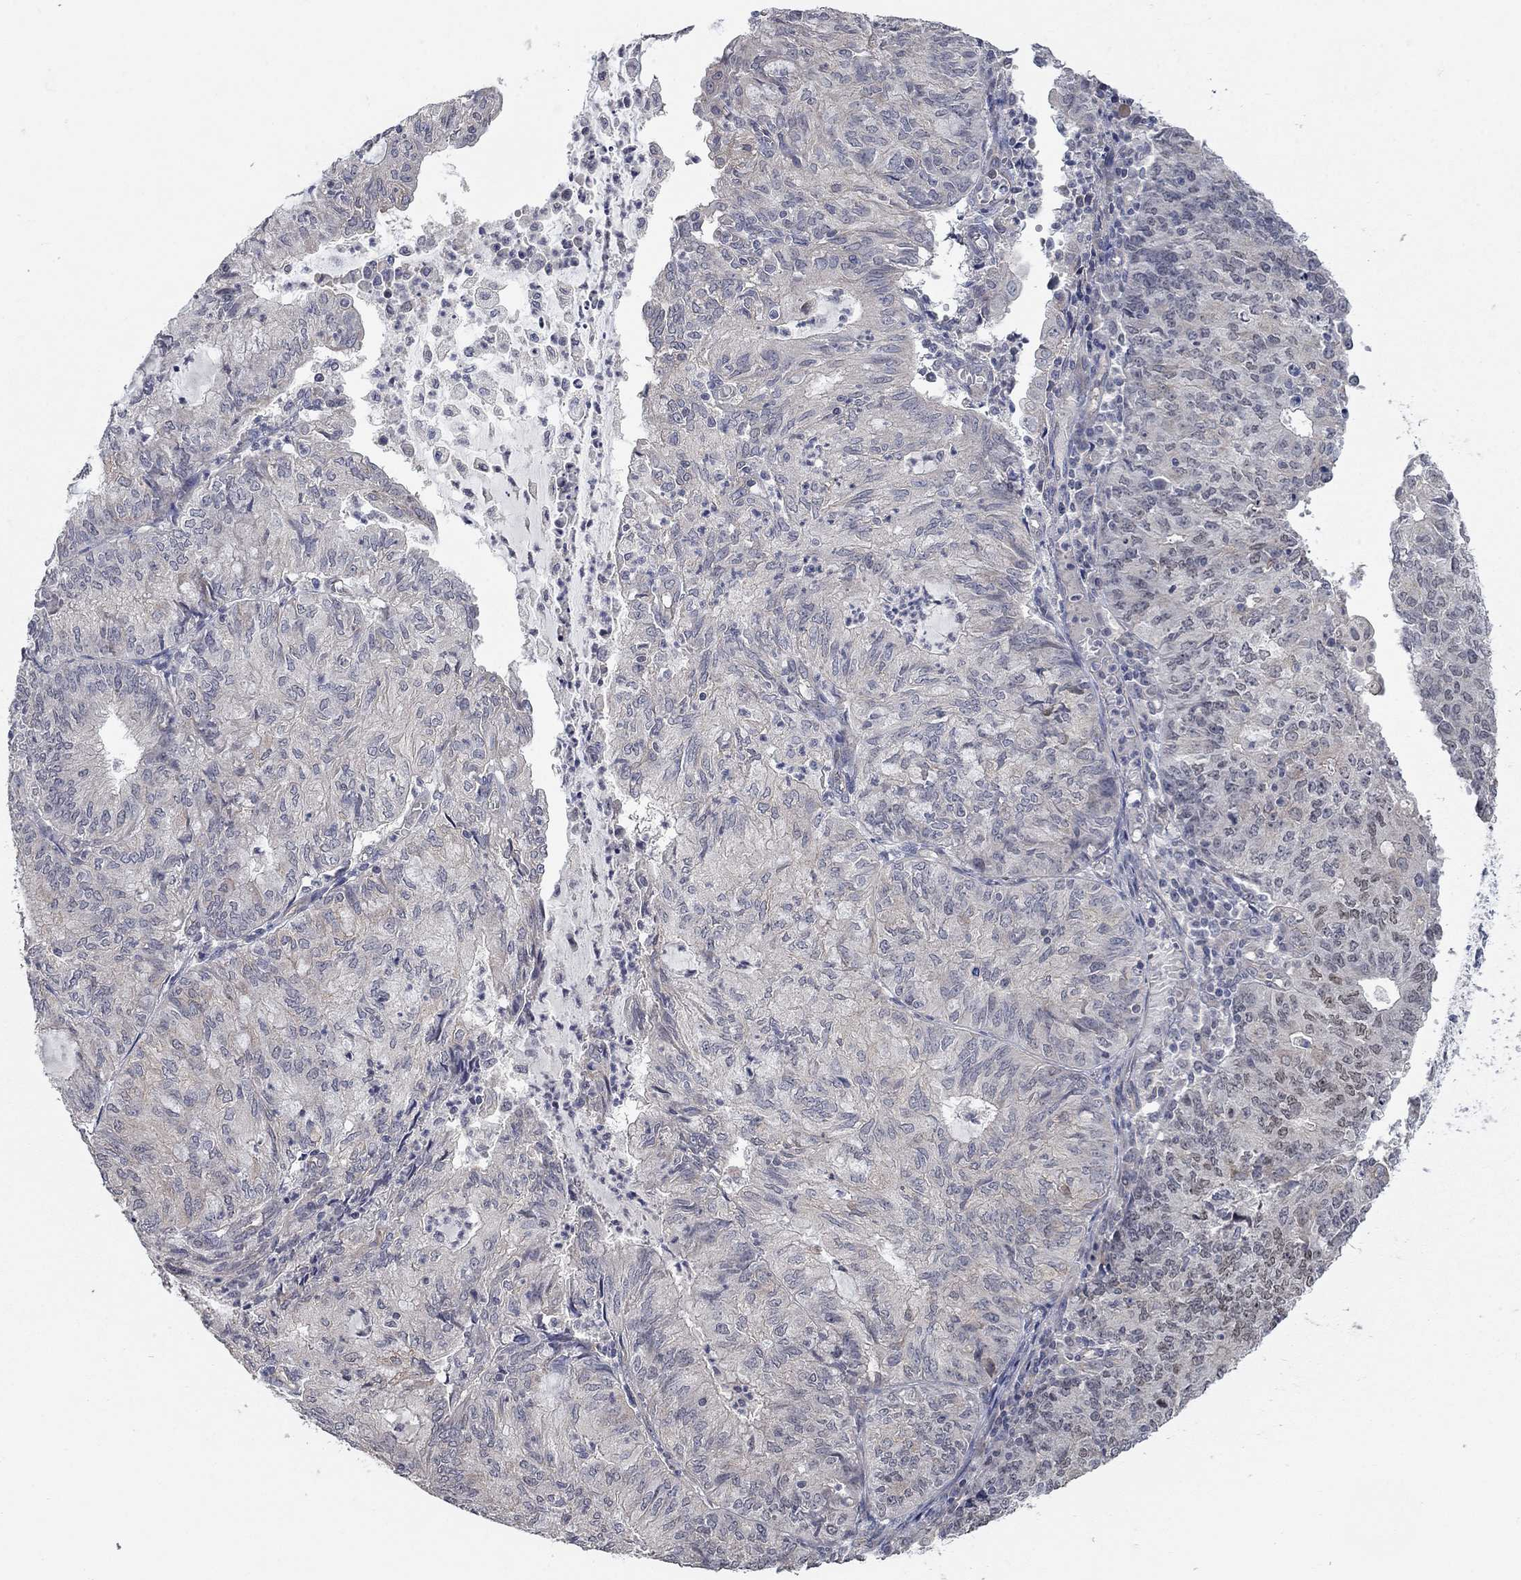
{"staining": {"intensity": "negative", "quantity": "none", "location": "none"}, "tissue": "endometrial cancer", "cell_type": "Tumor cells", "image_type": "cancer", "snomed": [{"axis": "morphology", "description": "Adenocarcinoma, NOS"}, {"axis": "topography", "description": "Endometrium"}], "caption": "DAB (3,3'-diaminobenzidine) immunohistochemical staining of endometrial cancer (adenocarcinoma) displays no significant expression in tumor cells. (DAB (3,3'-diaminobenzidine) IHC, high magnification).", "gene": "WASF3", "patient": {"sex": "female", "age": 82}}